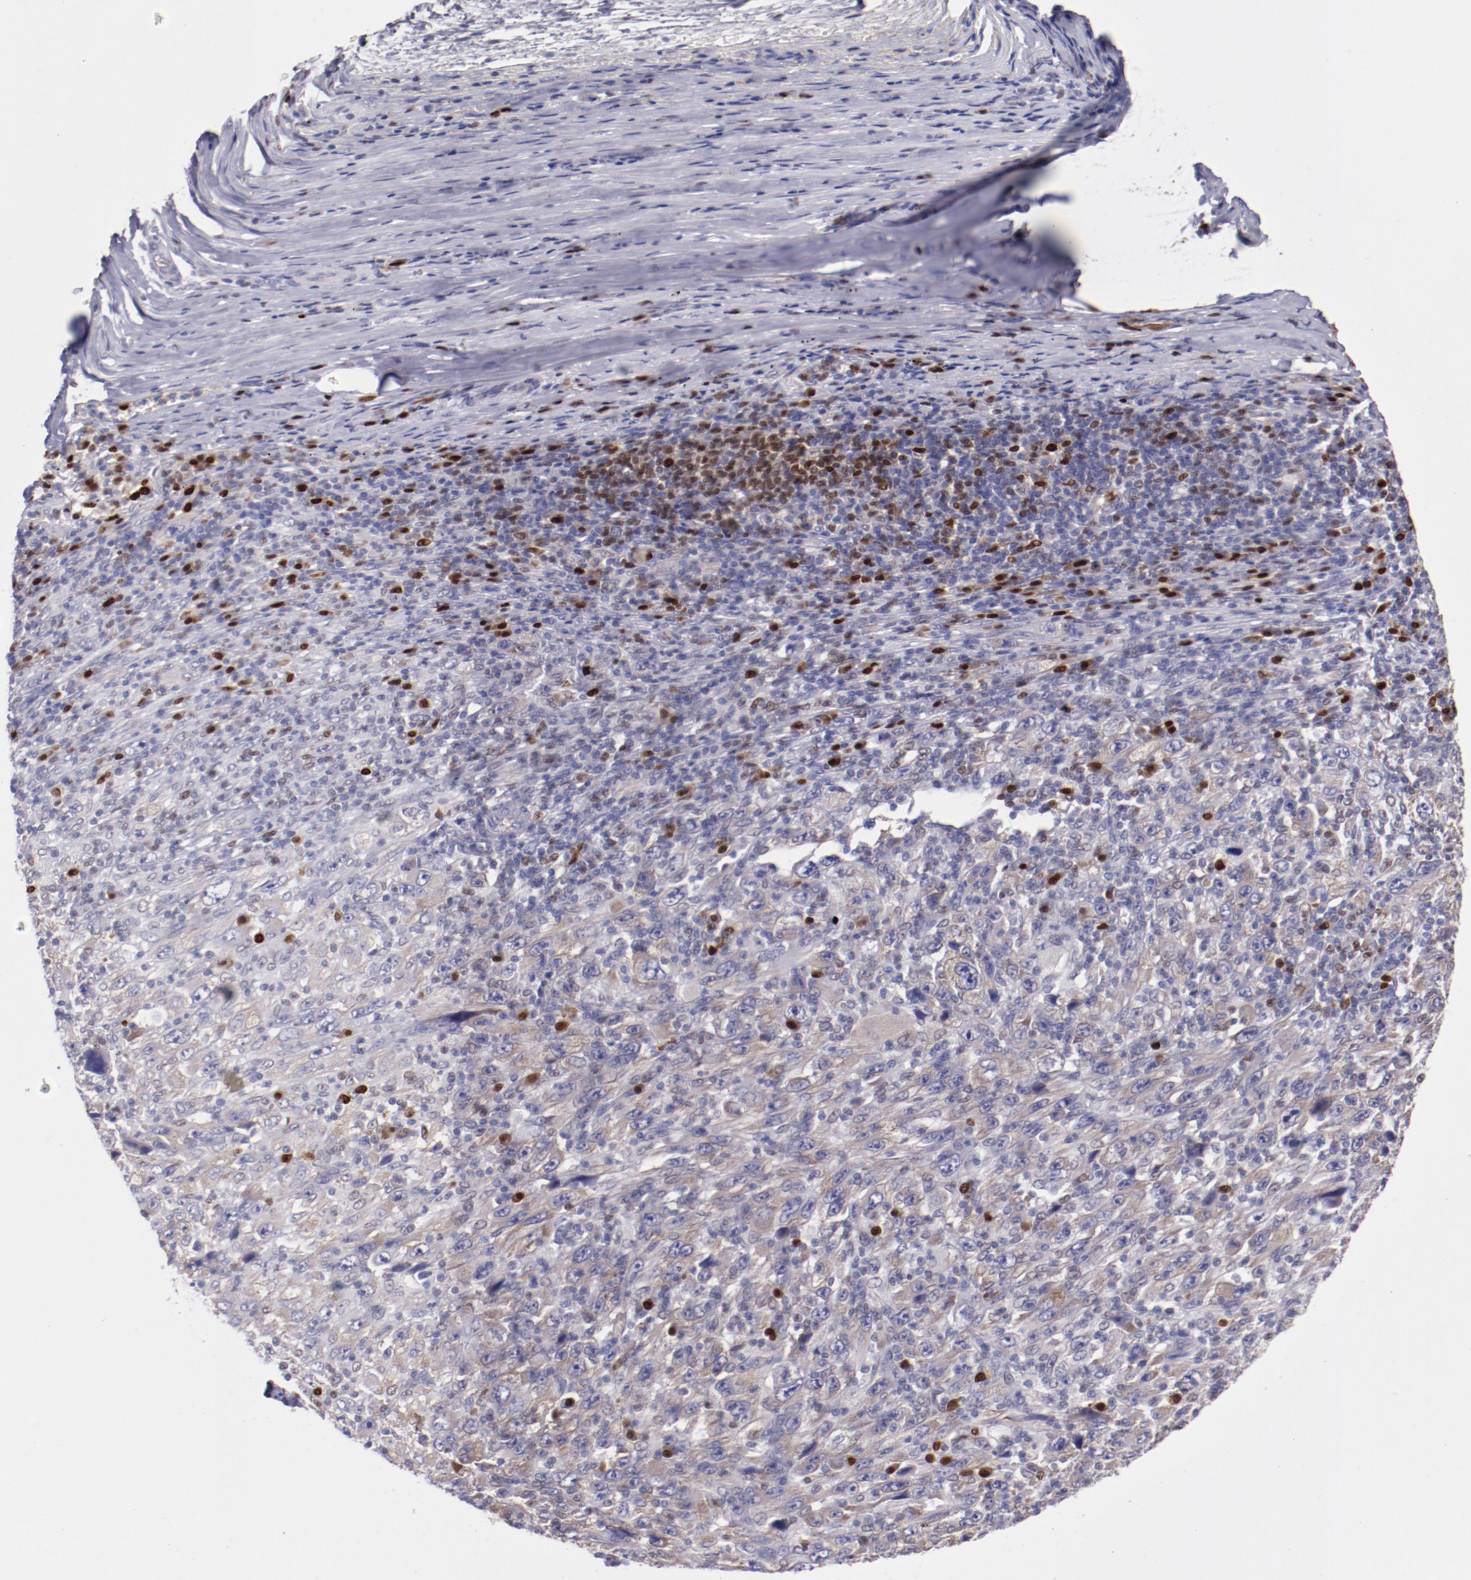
{"staining": {"intensity": "weak", "quantity": "25%-75%", "location": "cytoplasmic/membranous"}, "tissue": "melanoma", "cell_type": "Tumor cells", "image_type": "cancer", "snomed": [{"axis": "morphology", "description": "Malignant melanoma, Metastatic site"}, {"axis": "topography", "description": "Skin"}], "caption": "Melanoma stained with a brown dye shows weak cytoplasmic/membranous positive positivity in about 25%-75% of tumor cells.", "gene": "IRF8", "patient": {"sex": "female", "age": 56}}